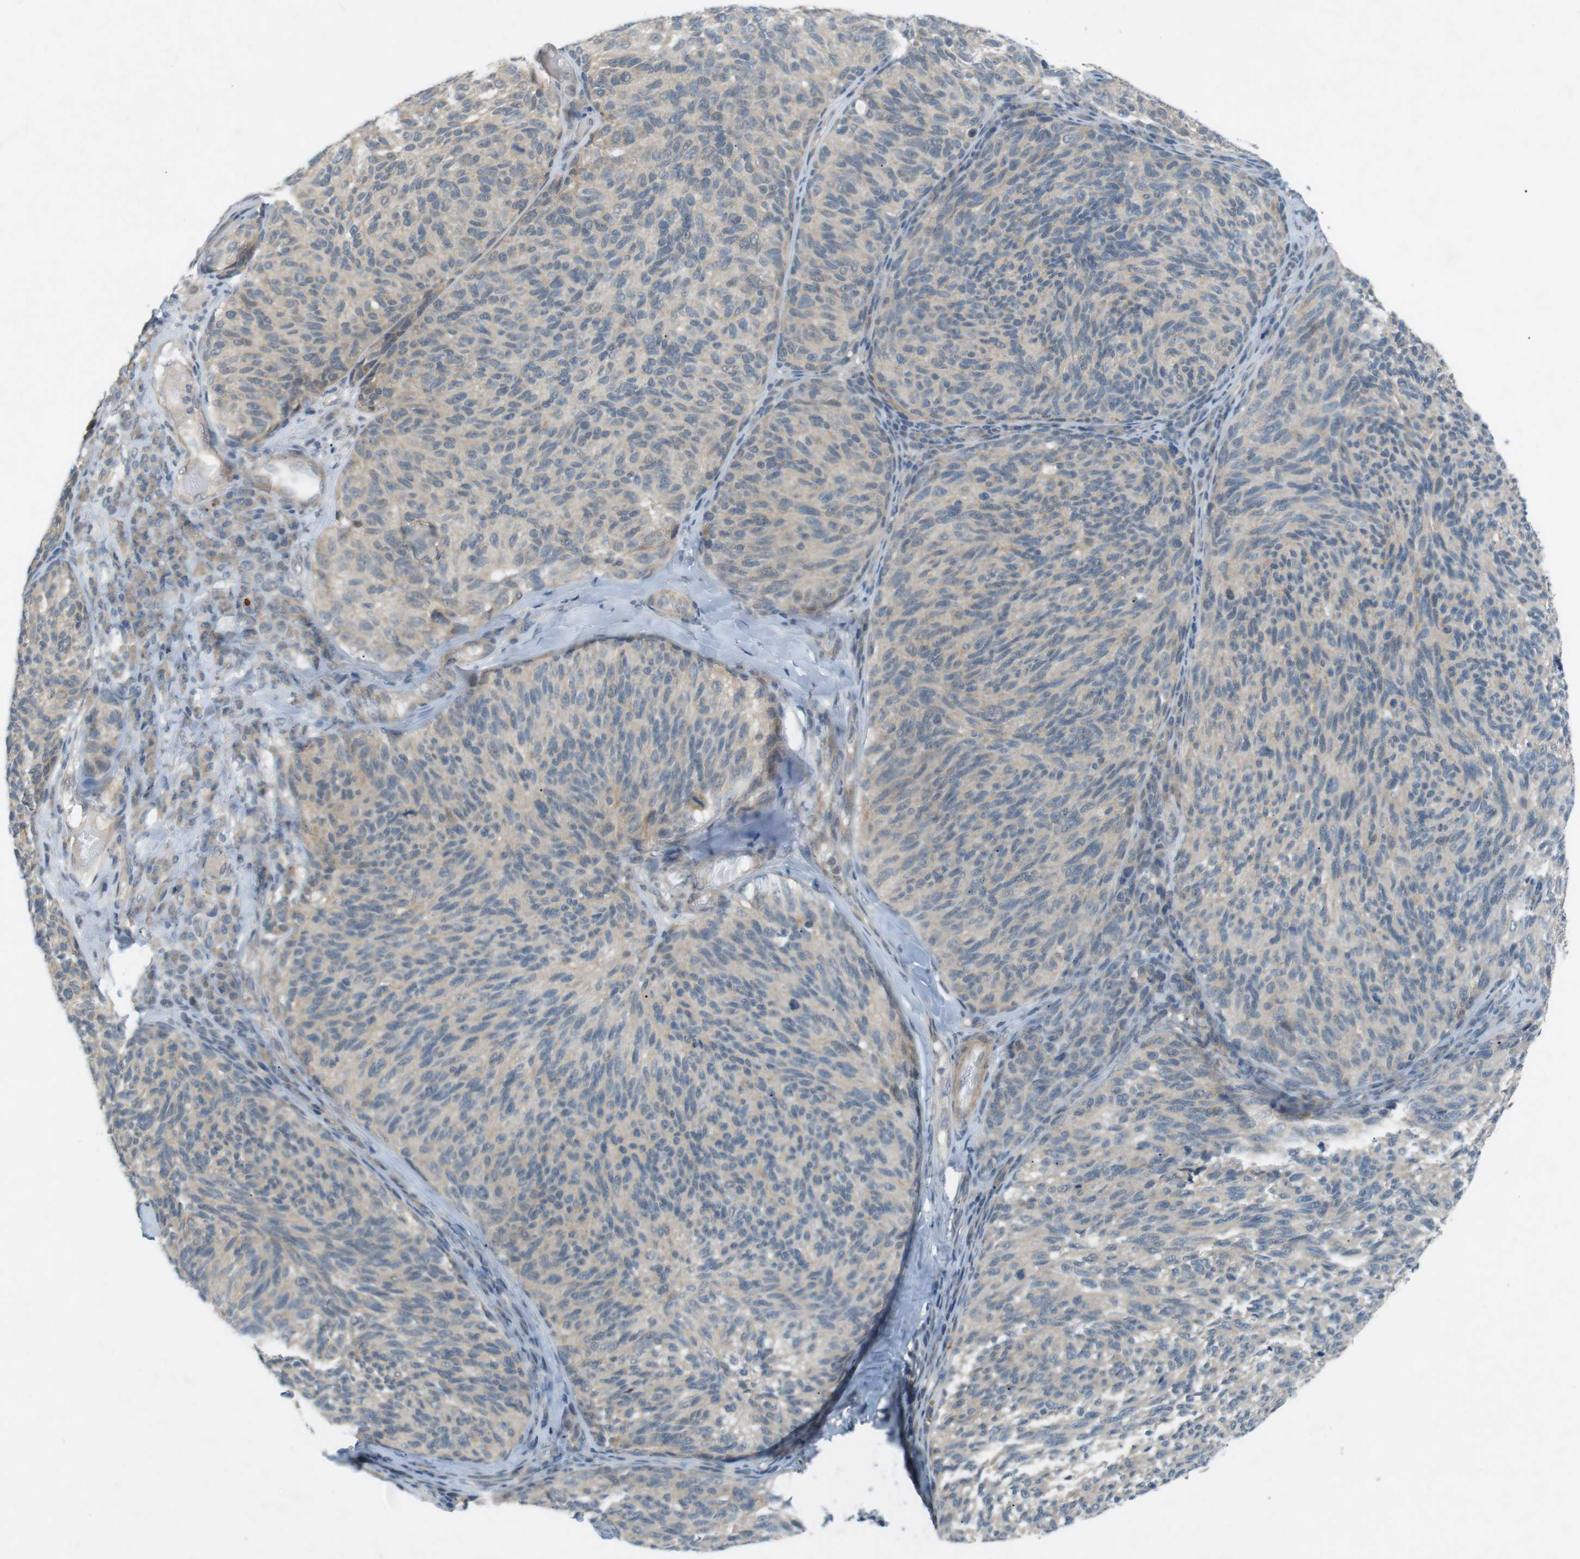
{"staining": {"intensity": "weak", "quantity": "25%-75%", "location": "cytoplasmic/membranous"}, "tissue": "melanoma", "cell_type": "Tumor cells", "image_type": "cancer", "snomed": [{"axis": "morphology", "description": "Malignant melanoma, NOS"}, {"axis": "topography", "description": "Skin"}], "caption": "The histopathology image demonstrates immunohistochemical staining of melanoma. There is weak cytoplasmic/membranous positivity is present in about 25%-75% of tumor cells. (brown staining indicates protein expression, while blue staining denotes nuclei).", "gene": "RTN3", "patient": {"sex": "female", "age": 73}}